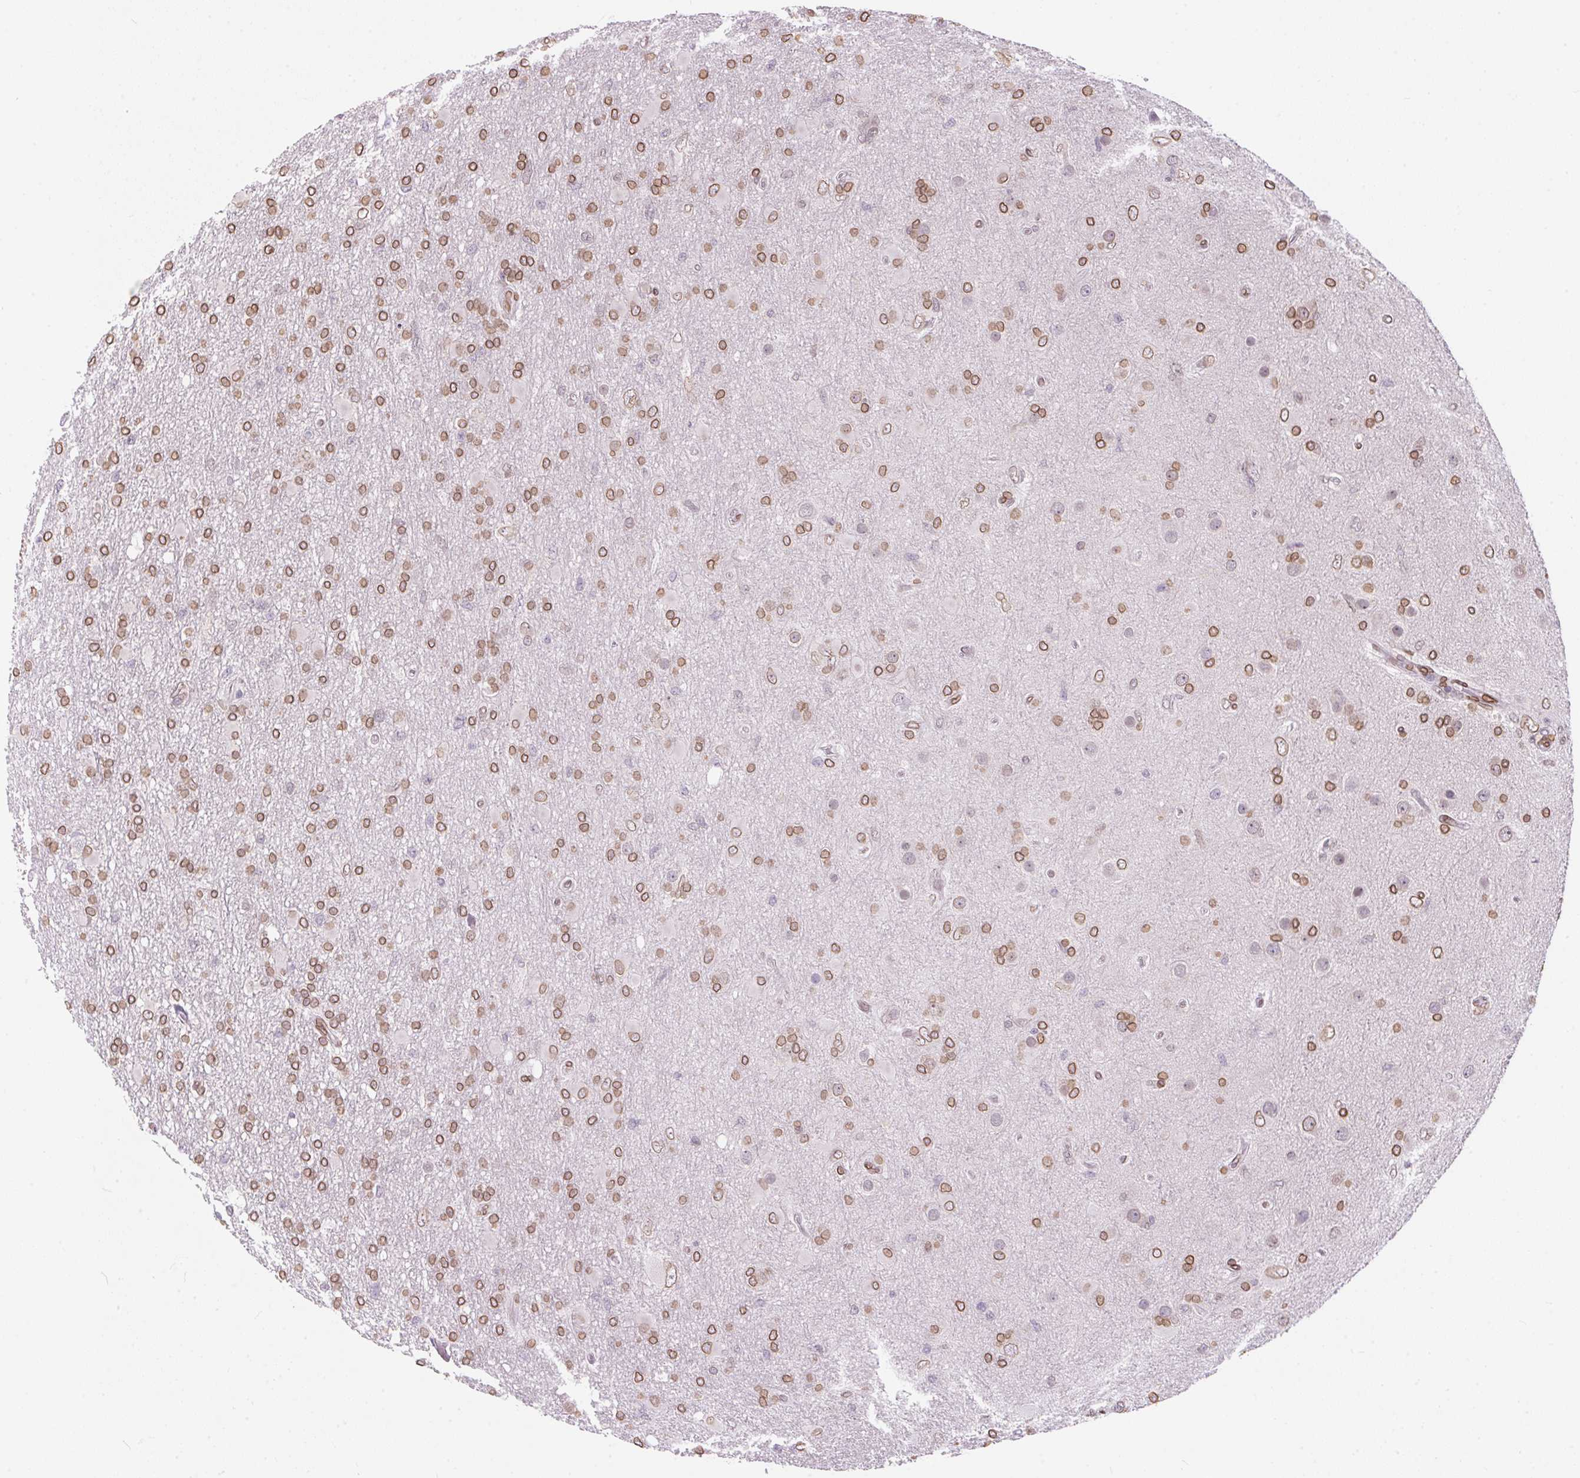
{"staining": {"intensity": "moderate", "quantity": ">75%", "location": "cytoplasmic/membranous,nuclear"}, "tissue": "glioma", "cell_type": "Tumor cells", "image_type": "cancer", "snomed": [{"axis": "morphology", "description": "Glioma, malignant, High grade"}, {"axis": "topography", "description": "Brain"}], "caption": "Malignant glioma (high-grade) stained with a brown dye shows moderate cytoplasmic/membranous and nuclear positive staining in about >75% of tumor cells.", "gene": "TMEM175", "patient": {"sex": "male", "age": 61}}